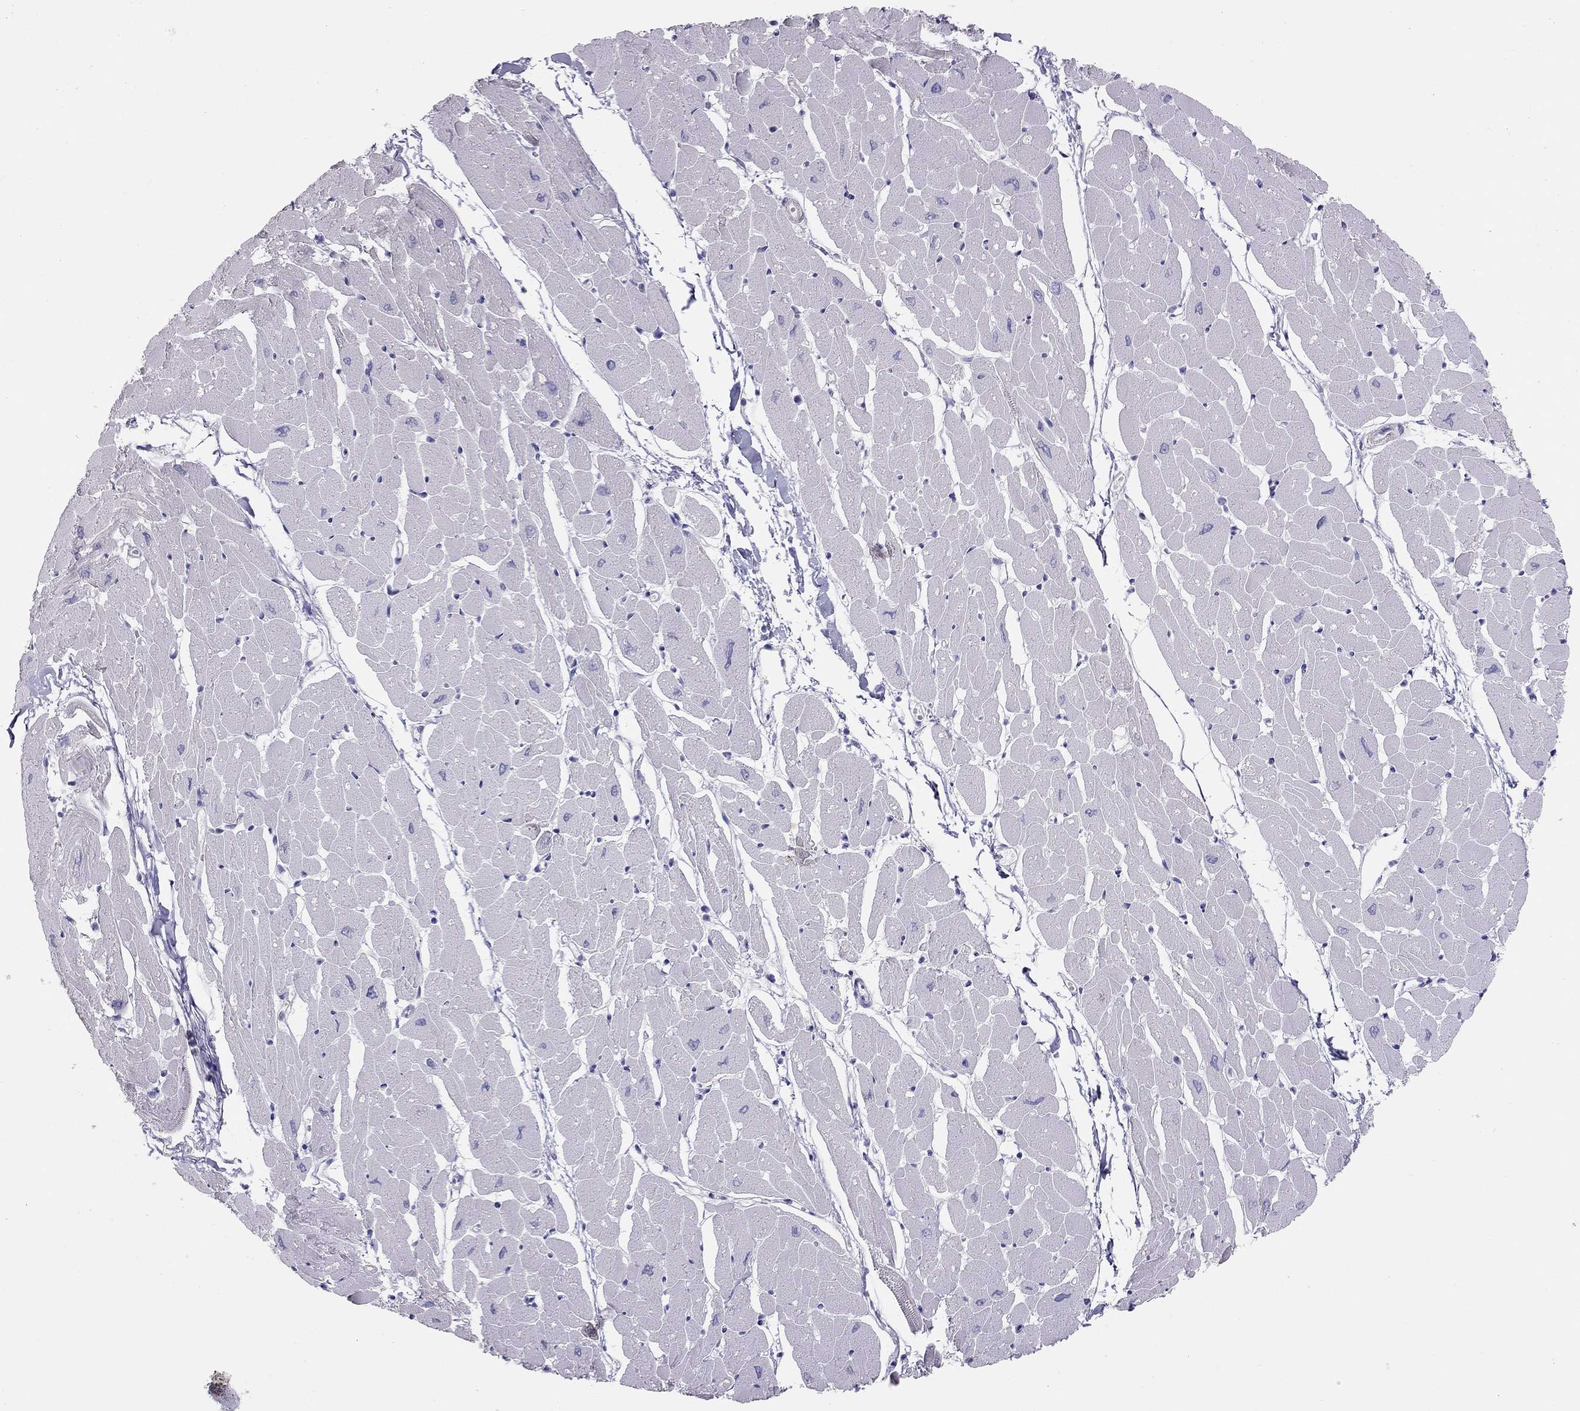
{"staining": {"intensity": "negative", "quantity": "none", "location": "none"}, "tissue": "heart muscle", "cell_type": "Cardiomyocytes", "image_type": "normal", "snomed": [{"axis": "morphology", "description": "Normal tissue, NOS"}, {"axis": "topography", "description": "Heart"}], "caption": "The photomicrograph demonstrates no significant staining in cardiomyocytes of heart muscle. The staining is performed using DAB (3,3'-diaminobenzidine) brown chromogen with nuclei counter-stained in using hematoxylin.", "gene": "SPATA12", "patient": {"sex": "male", "age": 57}}